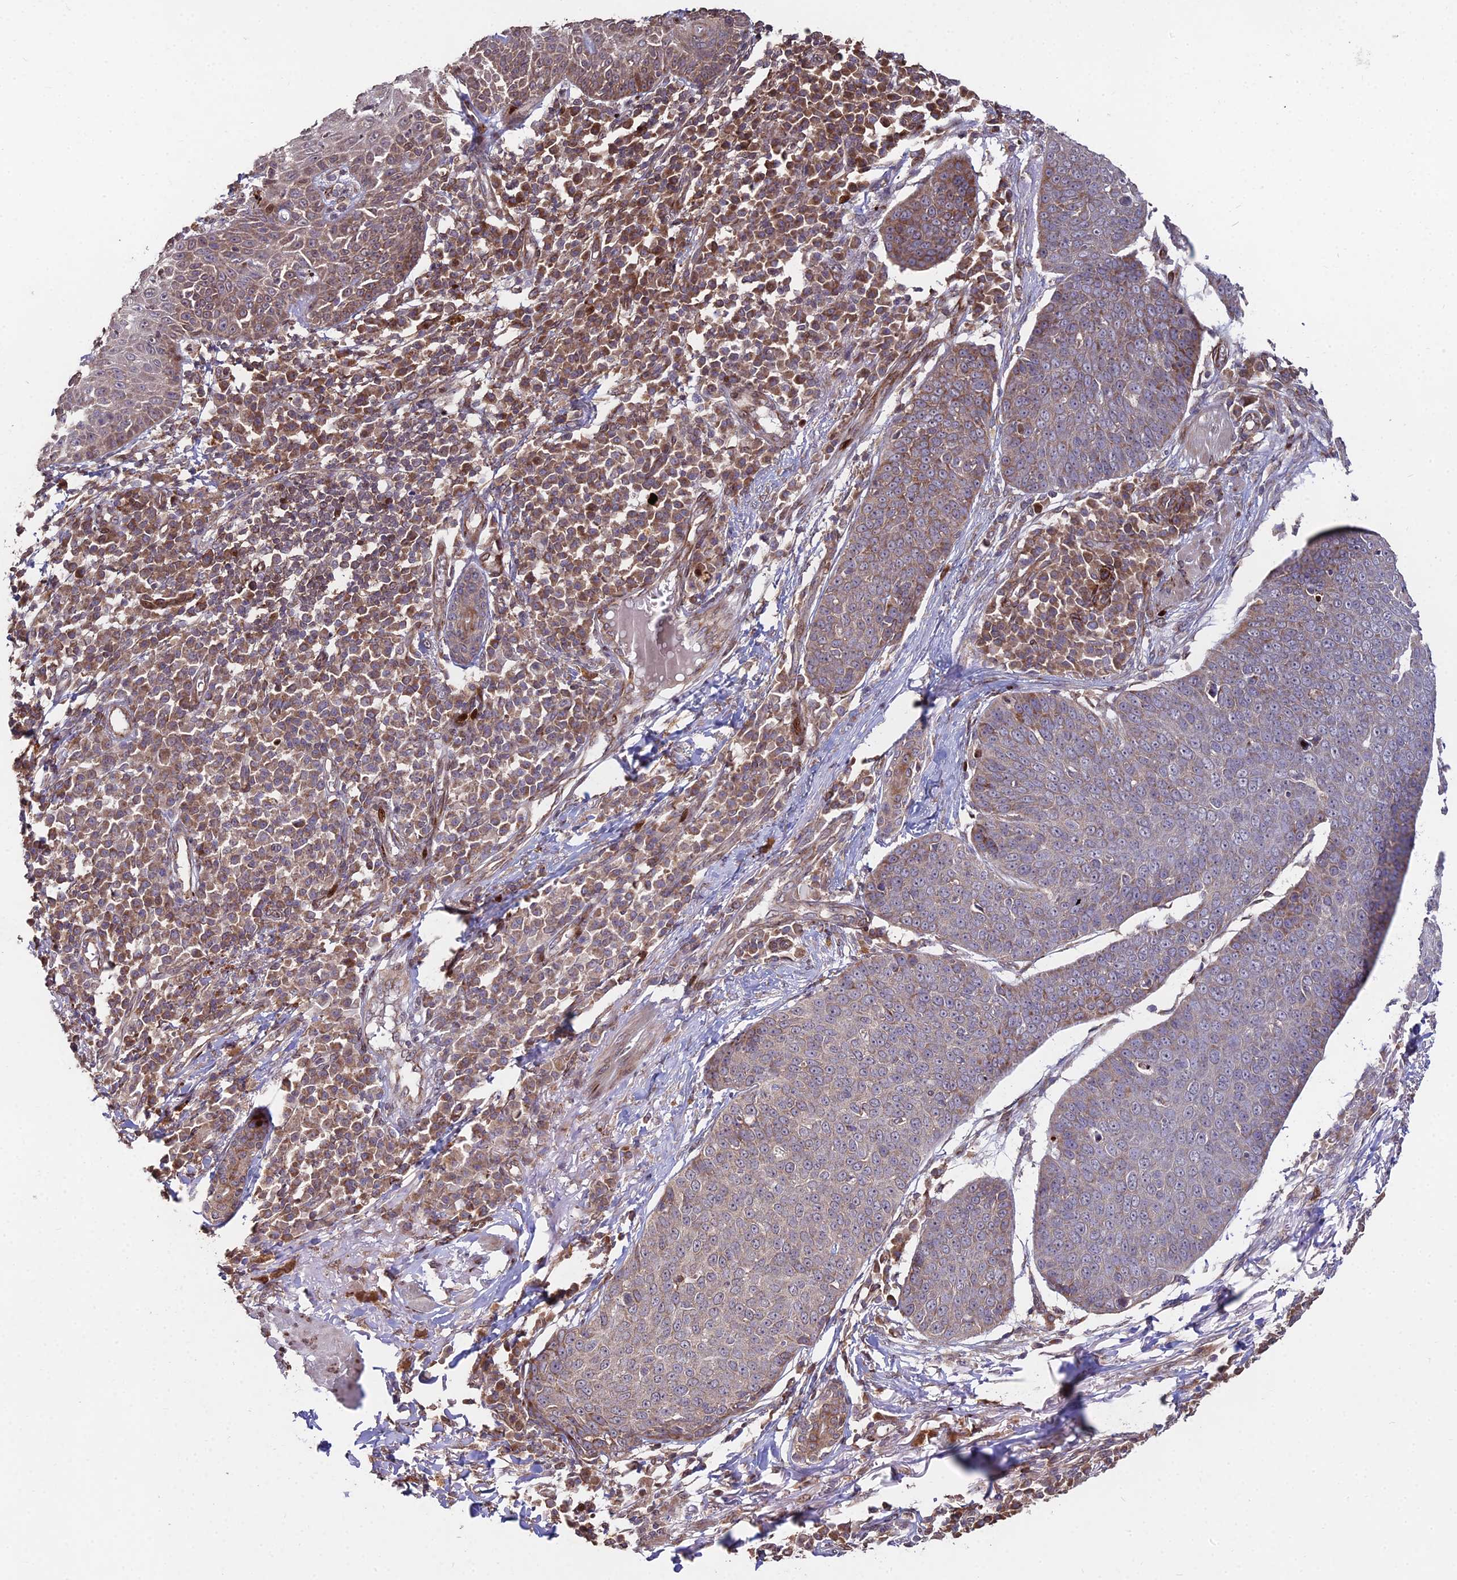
{"staining": {"intensity": "moderate", "quantity": ">75%", "location": "cytoplasmic/membranous"}, "tissue": "skin cancer", "cell_type": "Tumor cells", "image_type": "cancer", "snomed": [{"axis": "morphology", "description": "Squamous cell carcinoma, NOS"}, {"axis": "topography", "description": "Skin"}], "caption": "Brown immunohistochemical staining in skin cancer (squamous cell carcinoma) reveals moderate cytoplasmic/membranous positivity in about >75% of tumor cells.", "gene": "RBMS2", "patient": {"sex": "male", "age": 71}}